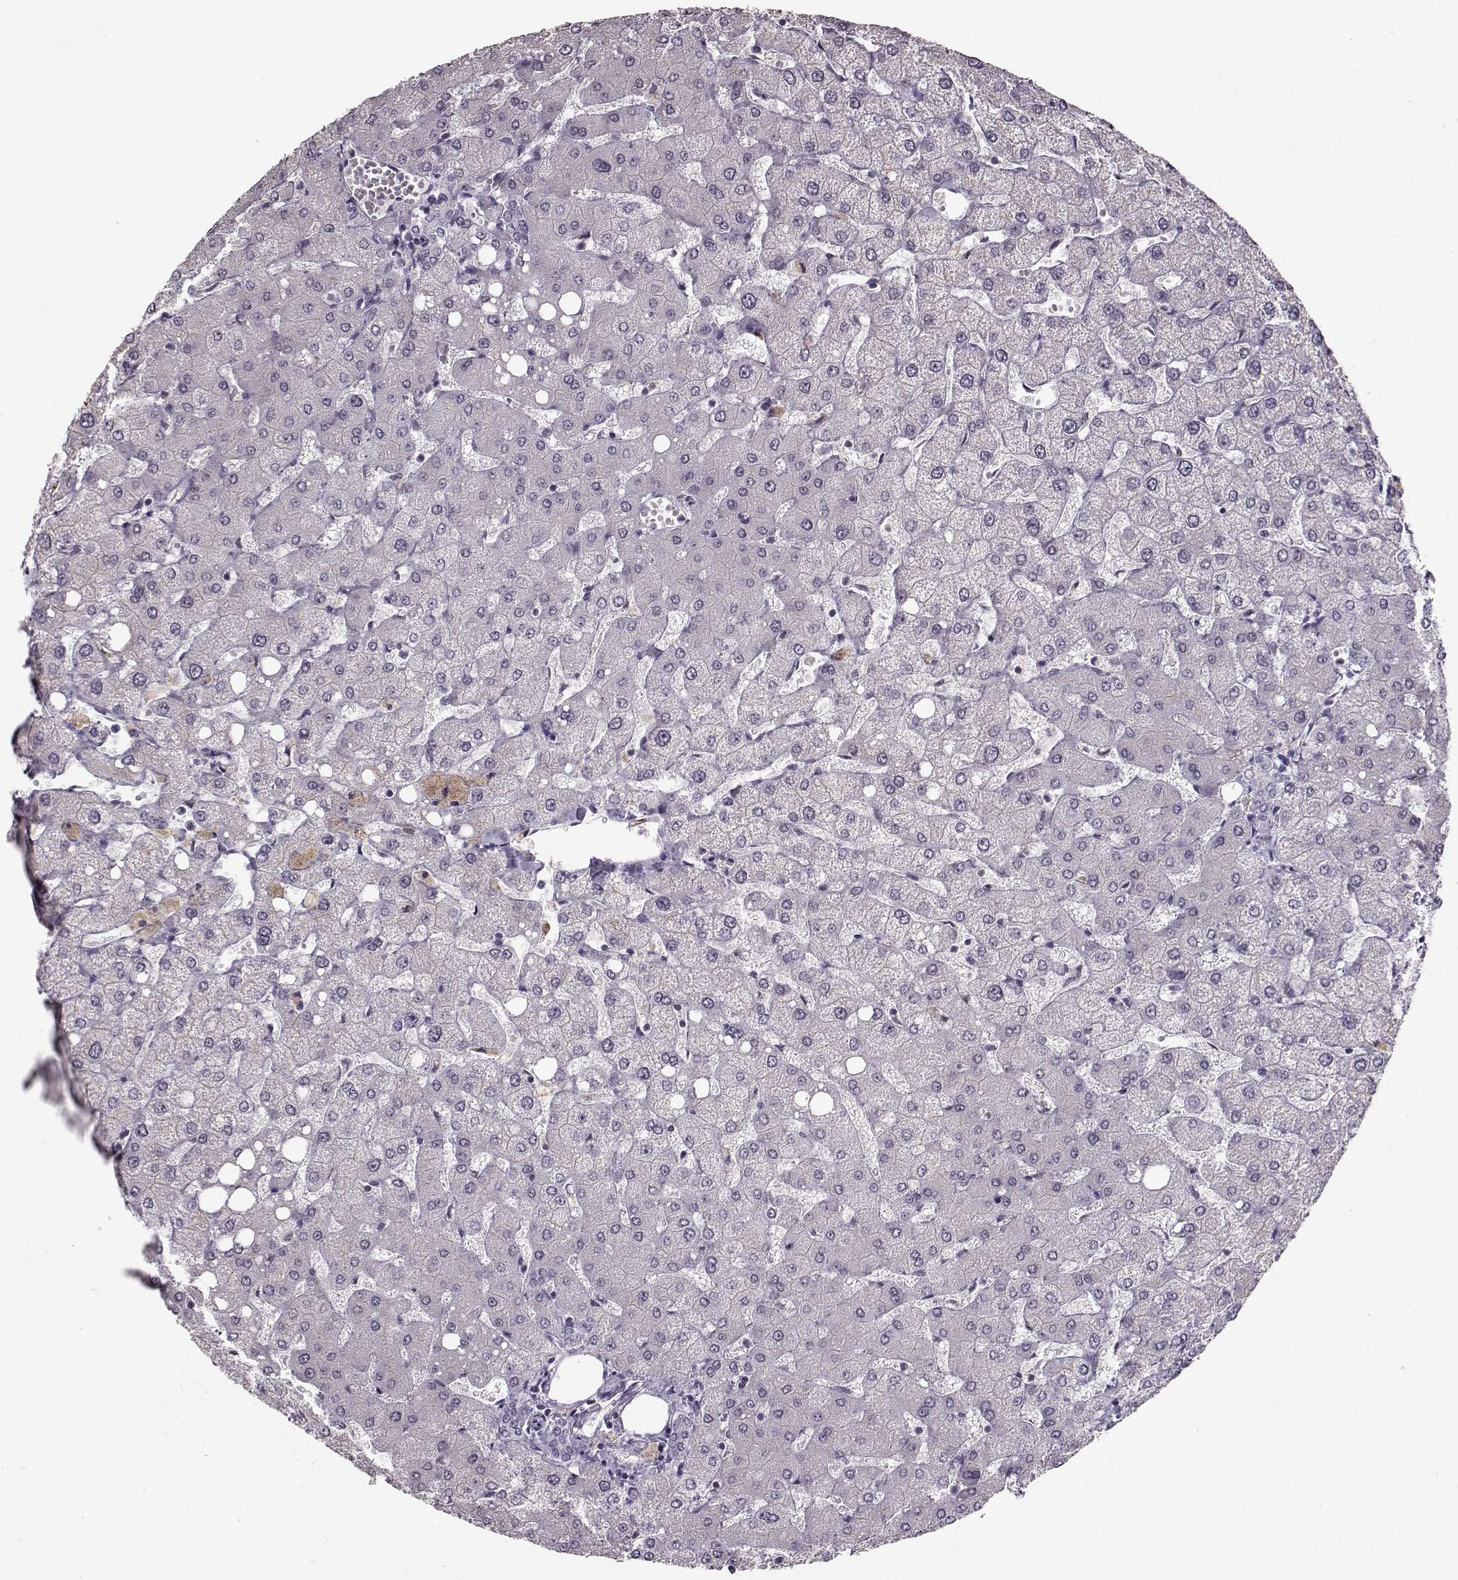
{"staining": {"intensity": "negative", "quantity": "none", "location": "none"}, "tissue": "liver", "cell_type": "Cholangiocytes", "image_type": "normal", "snomed": [{"axis": "morphology", "description": "Normal tissue, NOS"}, {"axis": "topography", "description": "Liver"}], "caption": "Cholangiocytes are negative for protein expression in normal human liver. (DAB immunohistochemistry with hematoxylin counter stain).", "gene": "RP1L1", "patient": {"sex": "female", "age": 54}}